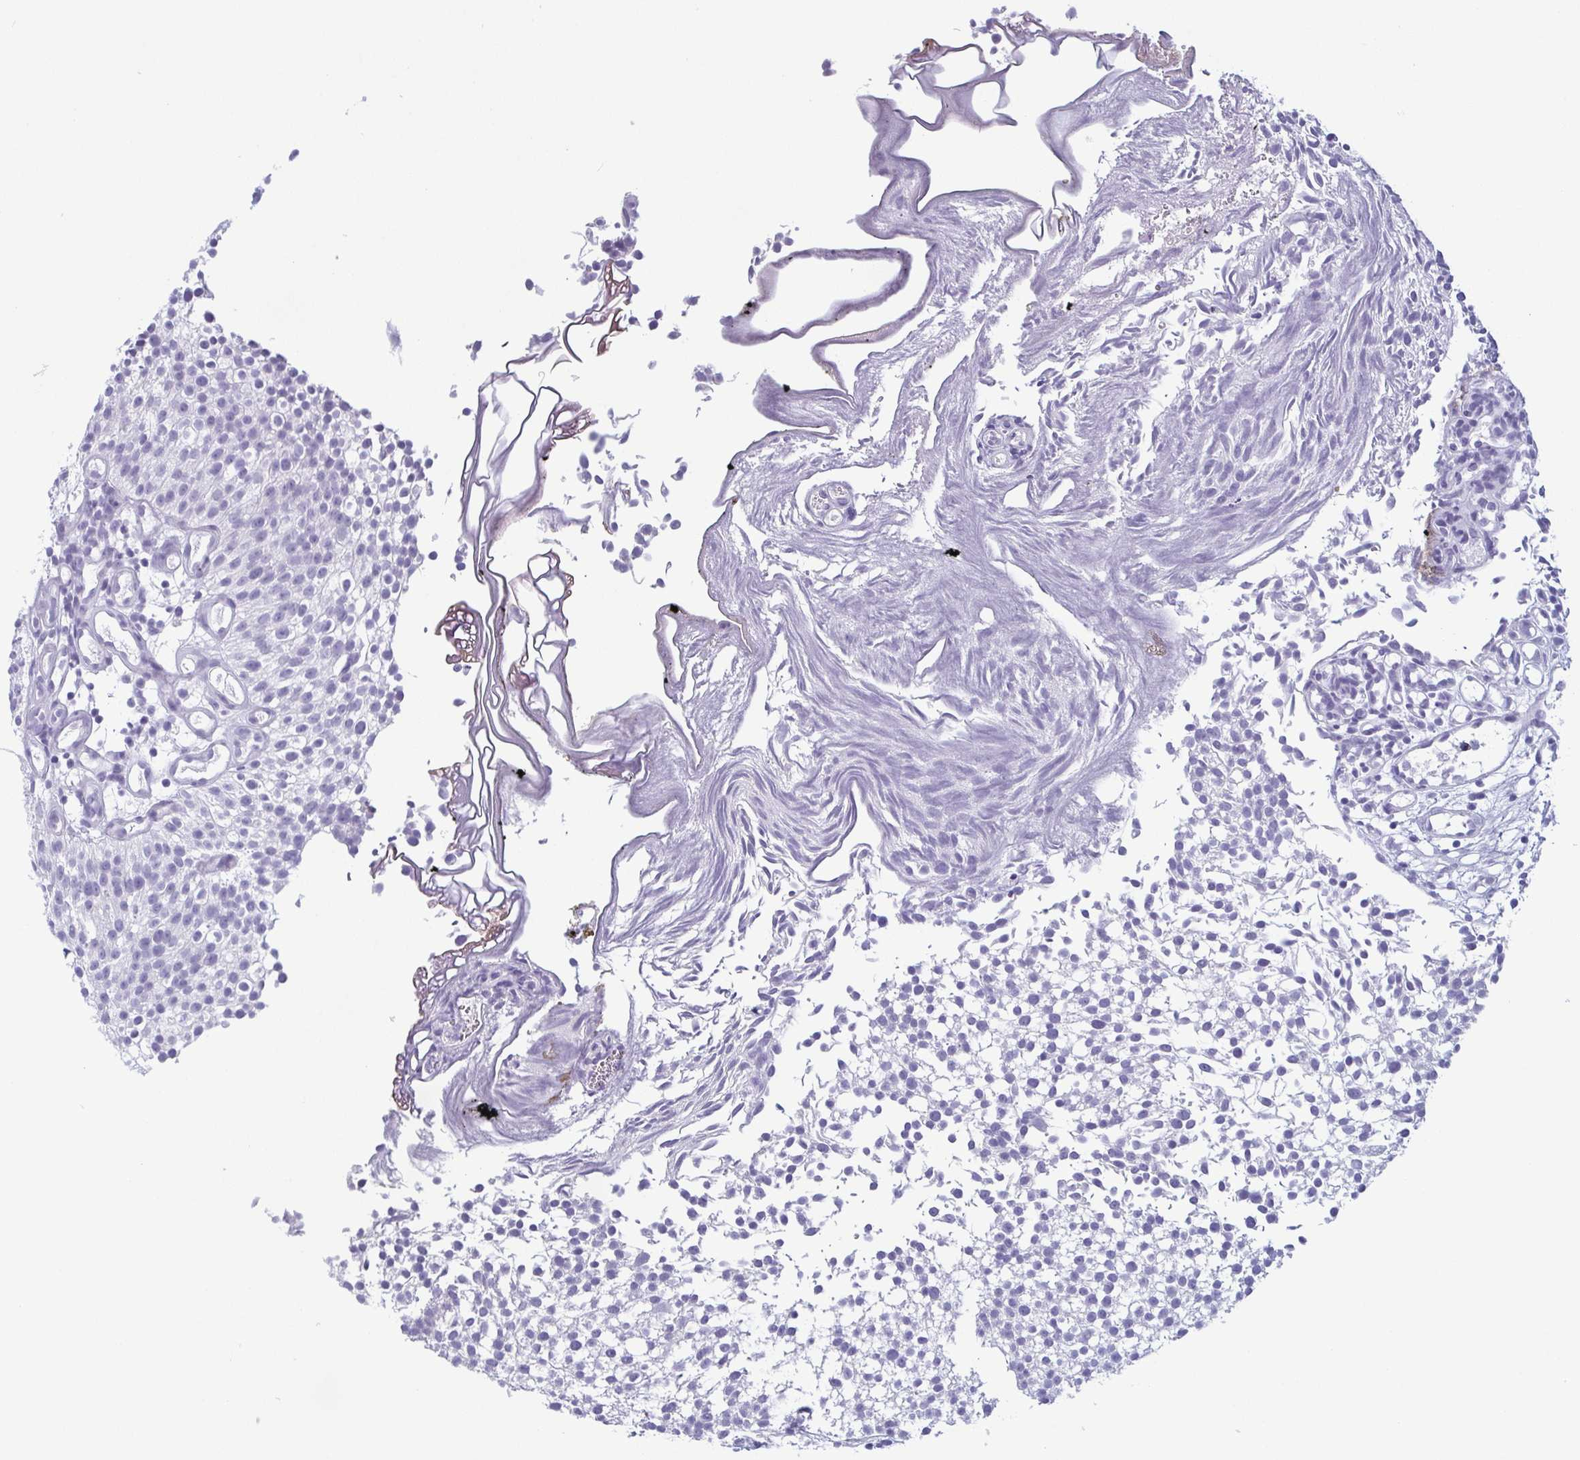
{"staining": {"intensity": "negative", "quantity": "none", "location": "none"}, "tissue": "urothelial cancer", "cell_type": "Tumor cells", "image_type": "cancer", "snomed": [{"axis": "morphology", "description": "Urothelial carcinoma, Low grade"}, {"axis": "topography", "description": "Urinary bladder"}], "caption": "Tumor cells show no significant protein positivity in urothelial cancer.", "gene": "KRT78", "patient": {"sex": "male", "age": 70}}